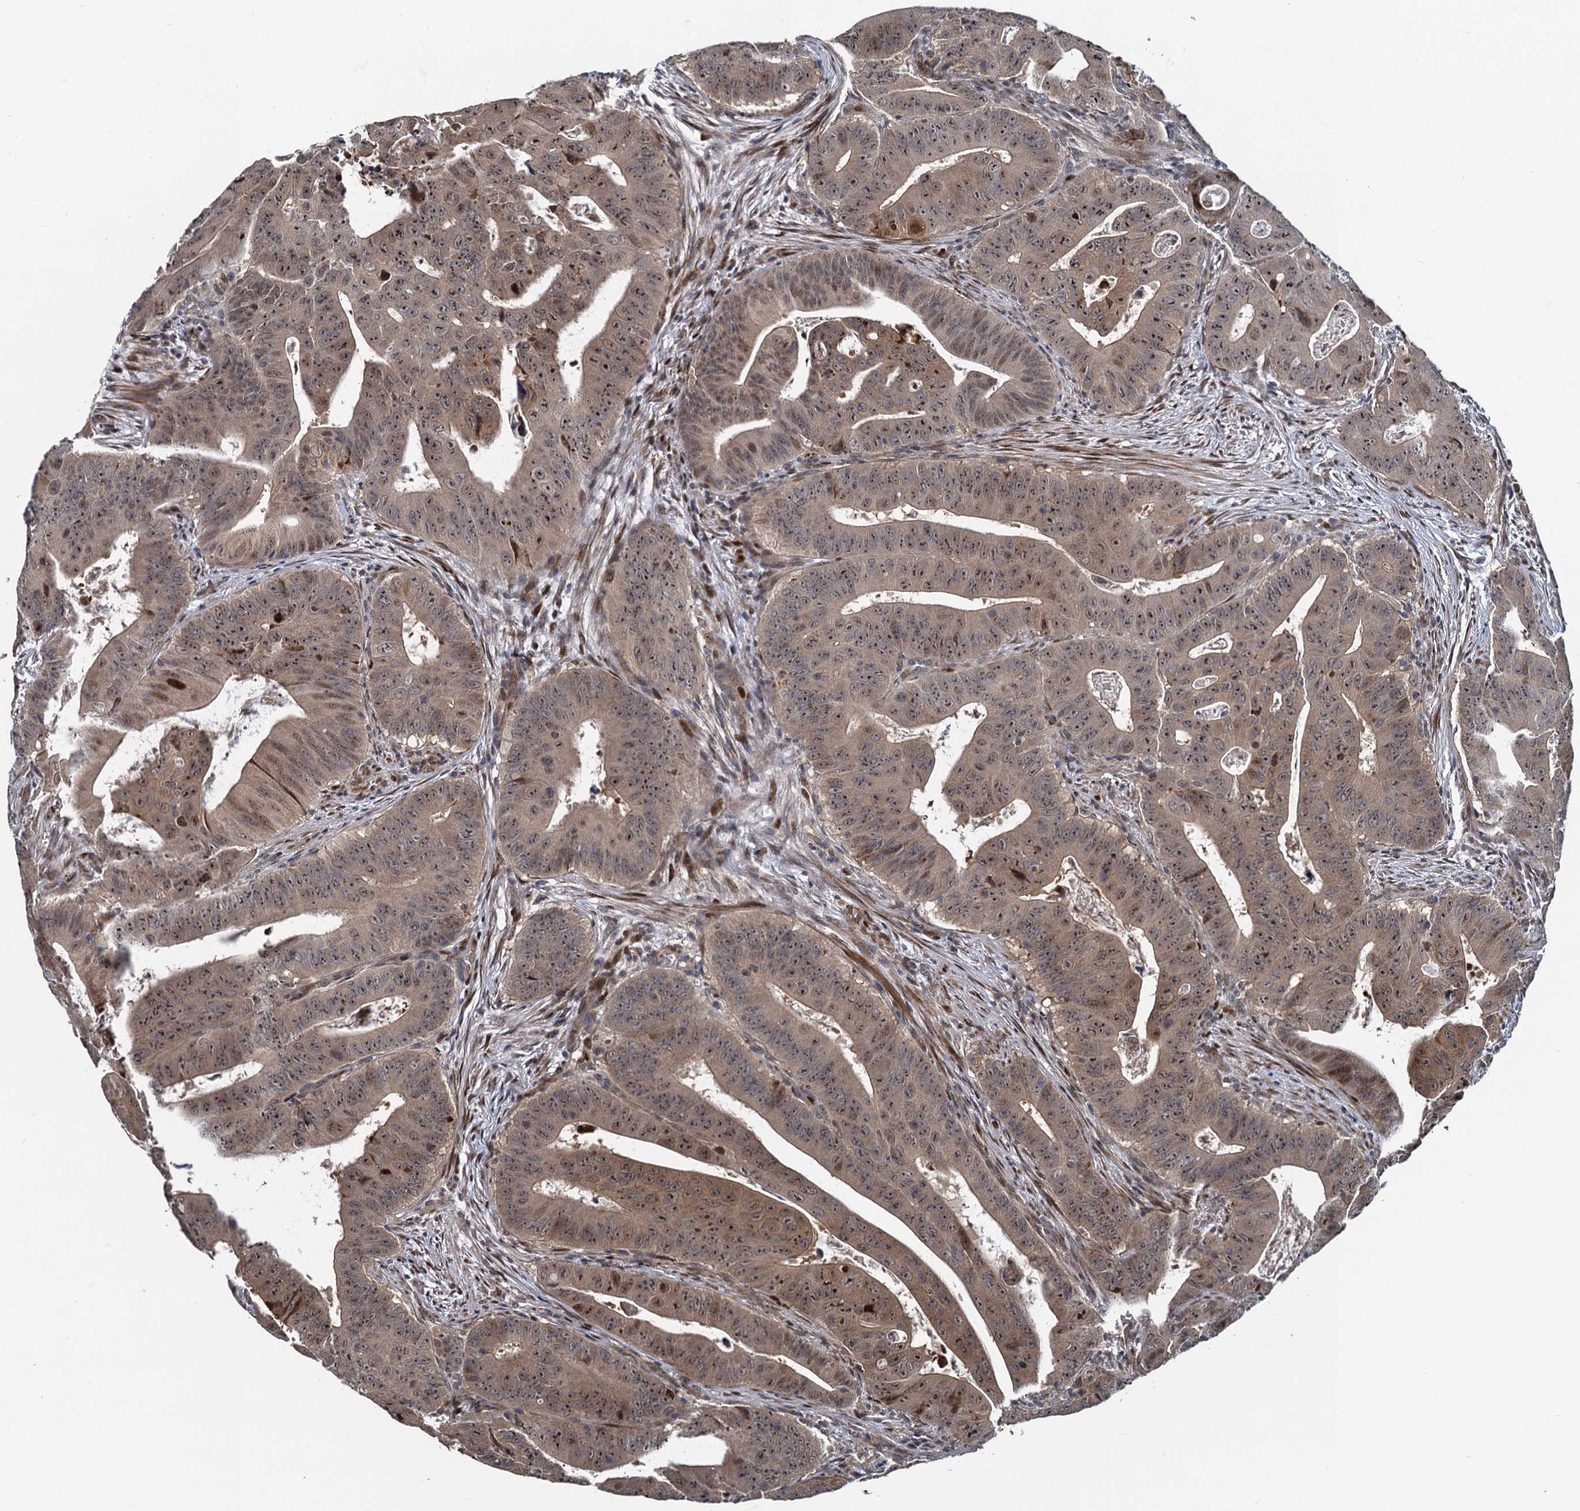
{"staining": {"intensity": "weak", "quantity": "25%-75%", "location": "cytoplasmic/membranous,nuclear"}, "tissue": "colorectal cancer", "cell_type": "Tumor cells", "image_type": "cancer", "snomed": [{"axis": "morphology", "description": "Adenocarcinoma, NOS"}, {"axis": "topography", "description": "Rectum"}], "caption": "High-power microscopy captured an immunohistochemistry image of colorectal adenocarcinoma, revealing weak cytoplasmic/membranous and nuclear expression in approximately 25%-75% of tumor cells. The protein is shown in brown color, while the nuclei are stained blue.", "gene": "ATOSA", "patient": {"sex": "female", "age": 75}}